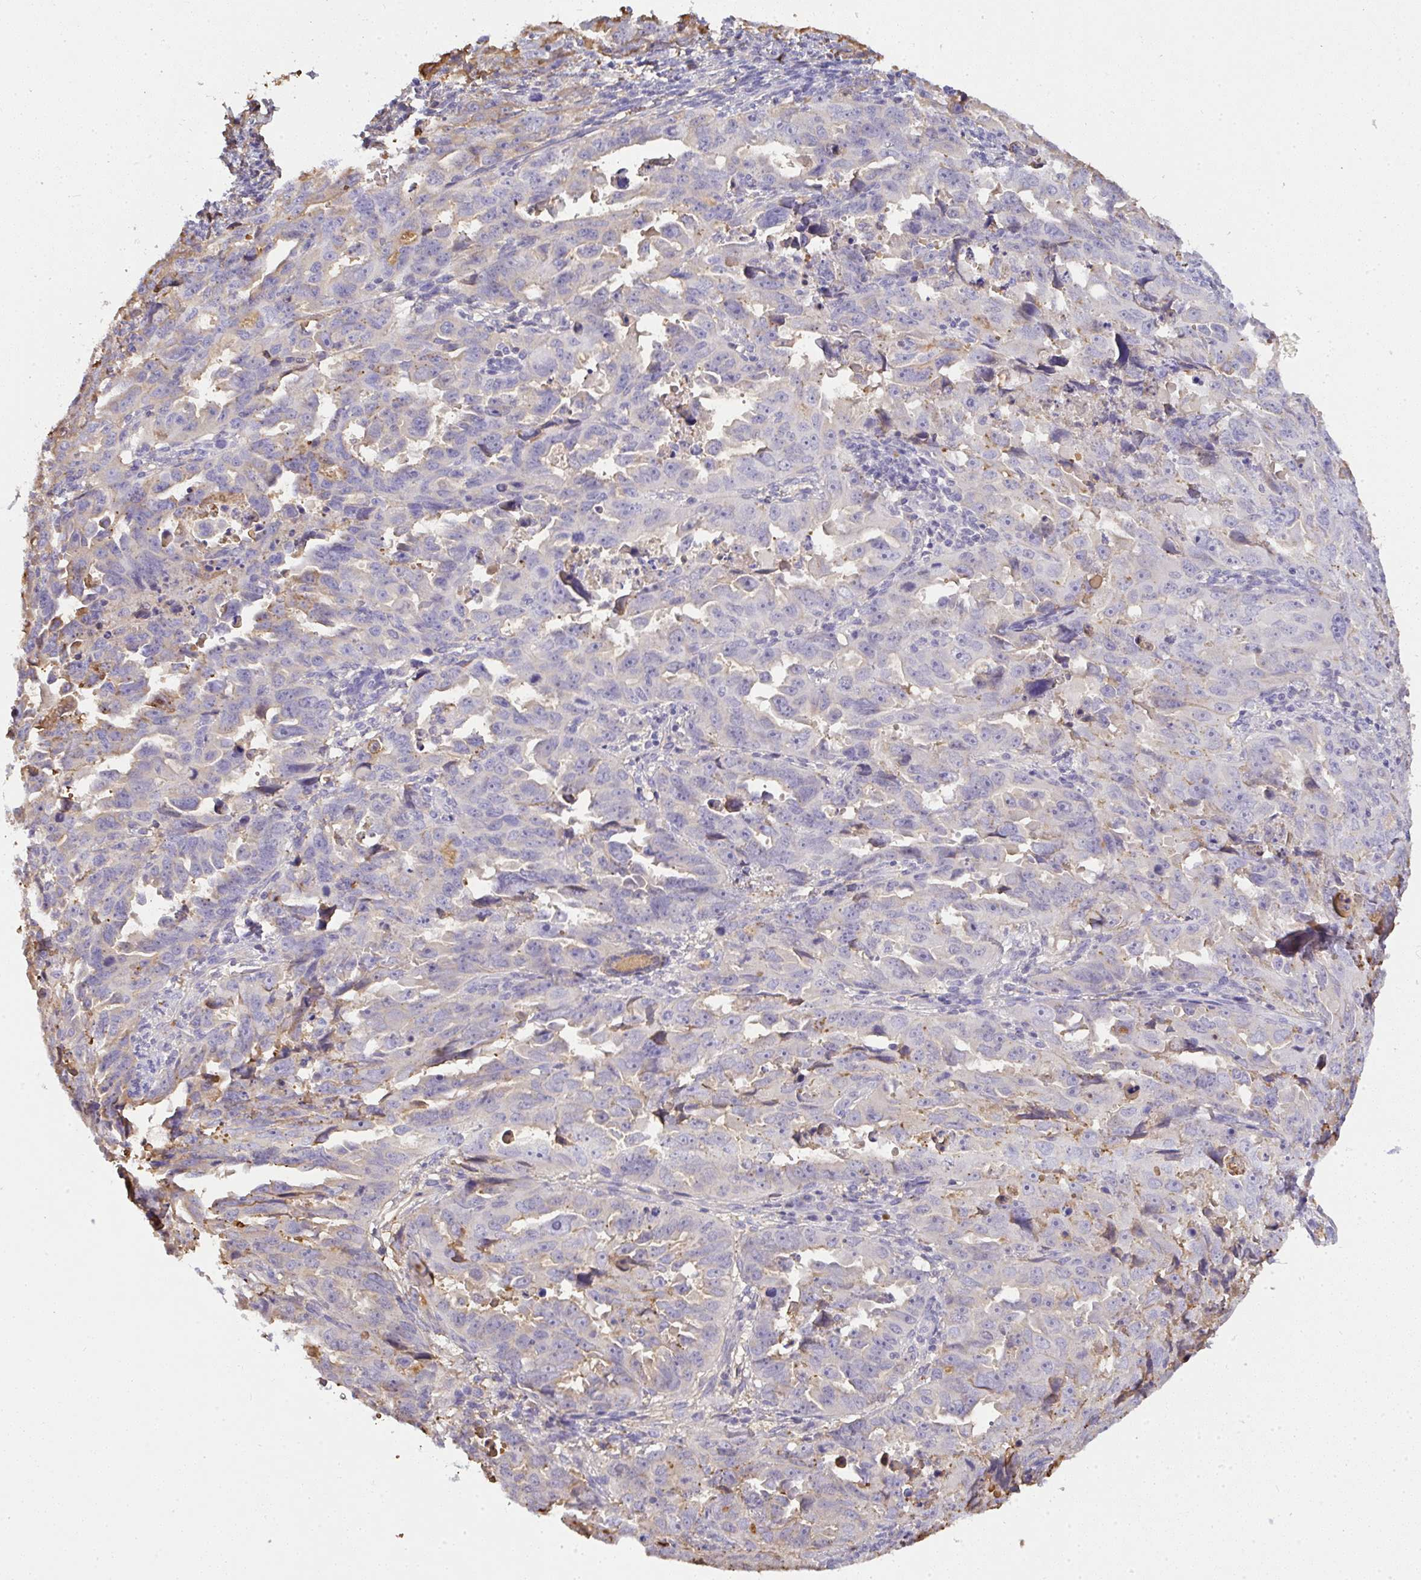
{"staining": {"intensity": "moderate", "quantity": "<25%", "location": "cytoplasmic/membranous"}, "tissue": "endometrial cancer", "cell_type": "Tumor cells", "image_type": "cancer", "snomed": [{"axis": "morphology", "description": "Adenocarcinoma, NOS"}, {"axis": "topography", "description": "Endometrium"}], "caption": "The immunohistochemical stain shows moderate cytoplasmic/membranous staining in tumor cells of endometrial adenocarcinoma tissue.", "gene": "SMYD5", "patient": {"sex": "female", "age": 65}}